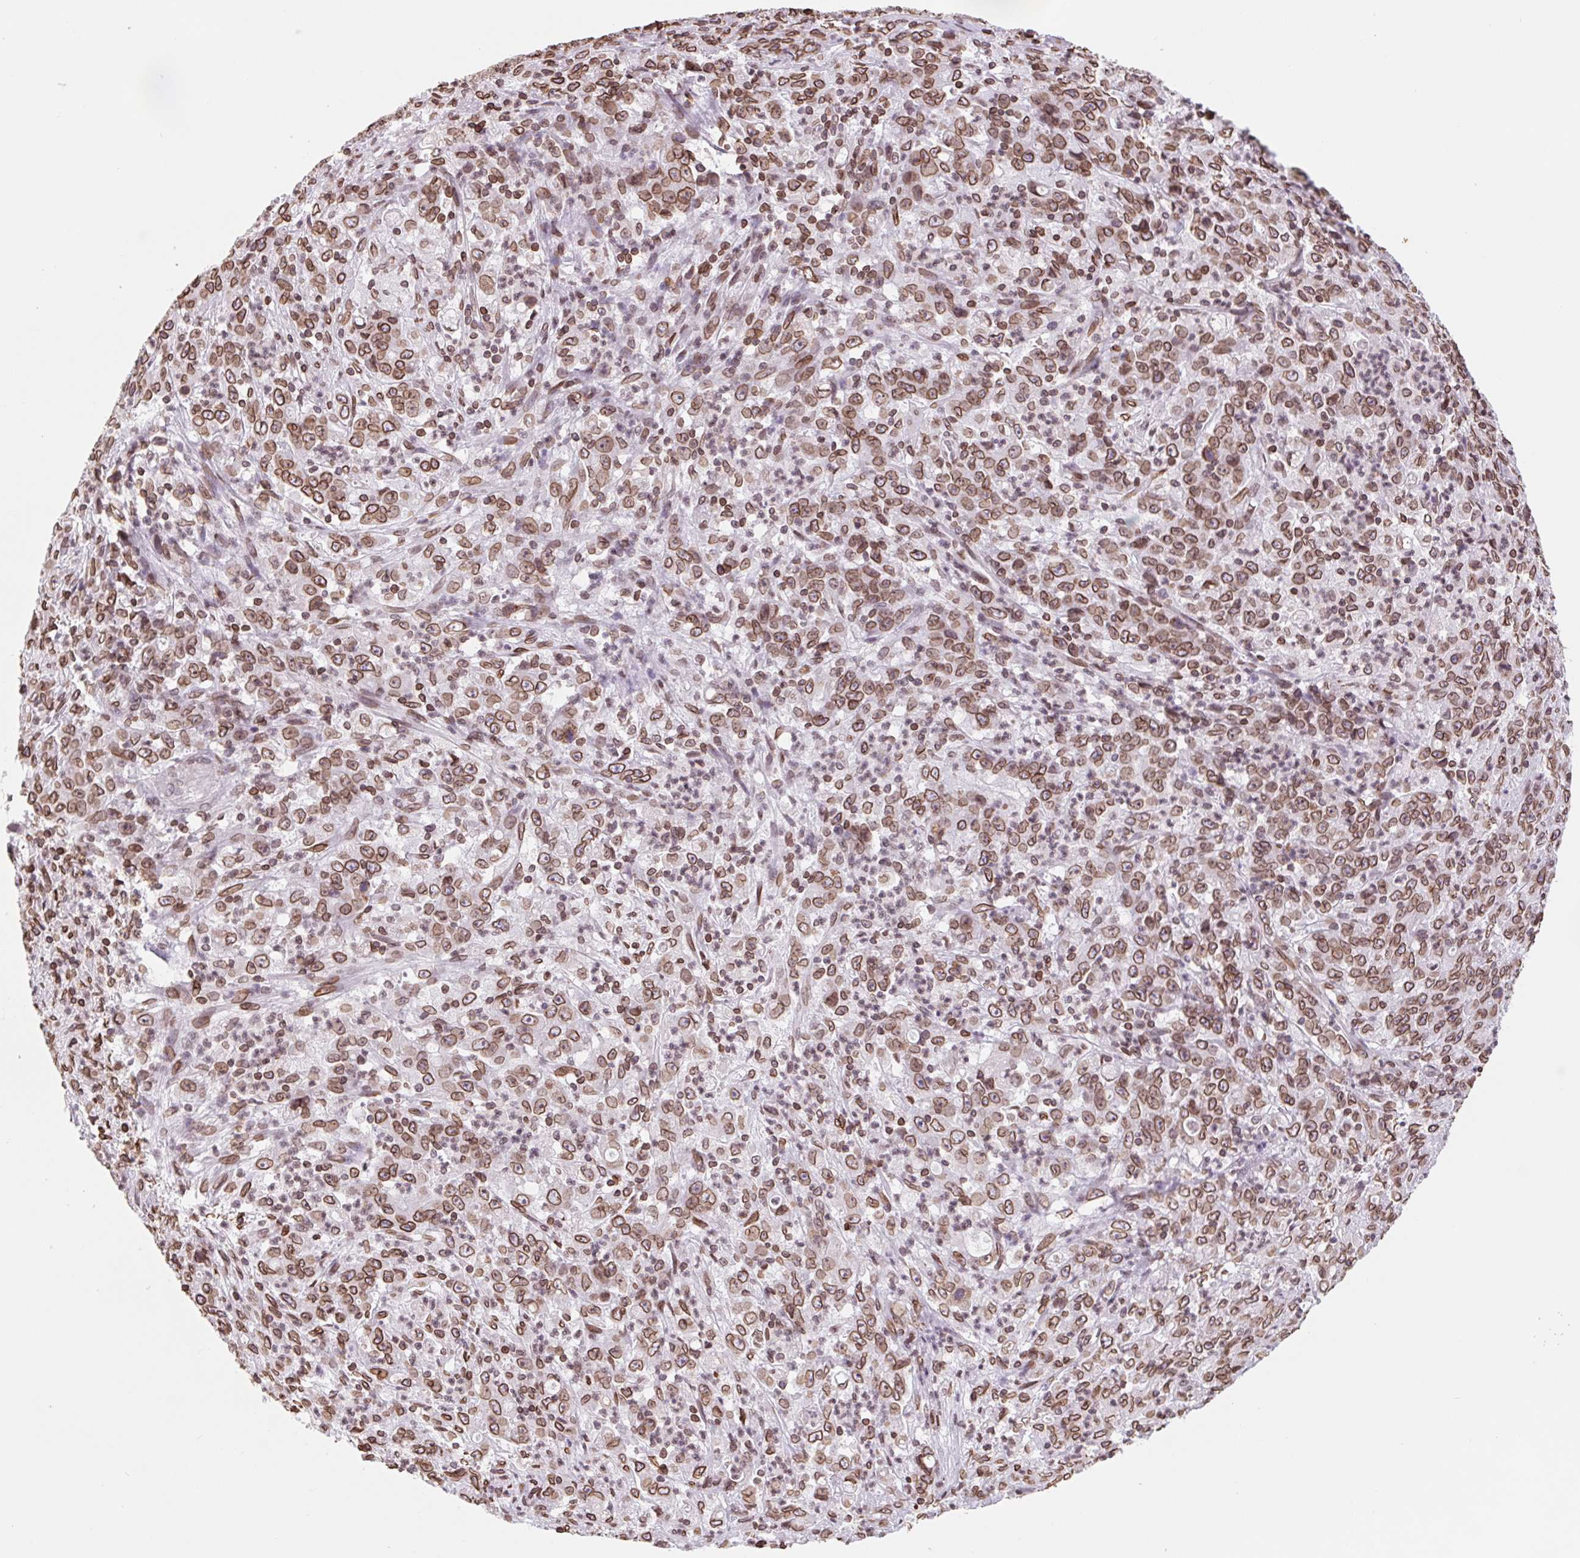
{"staining": {"intensity": "strong", "quantity": ">75%", "location": "cytoplasmic/membranous,nuclear"}, "tissue": "stomach cancer", "cell_type": "Tumor cells", "image_type": "cancer", "snomed": [{"axis": "morphology", "description": "Adenocarcinoma, NOS"}, {"axis": "topography", "description": "Stomach, lower"}], "caption": "The immunohistochemical stain highlights strong cytoplasmic/membranous and nuclear staining in tumor cells of adenocarcinoma (stomach) tissue.", "gene": "LMNB2", "patient": {"sex": "female", "age": 71}}